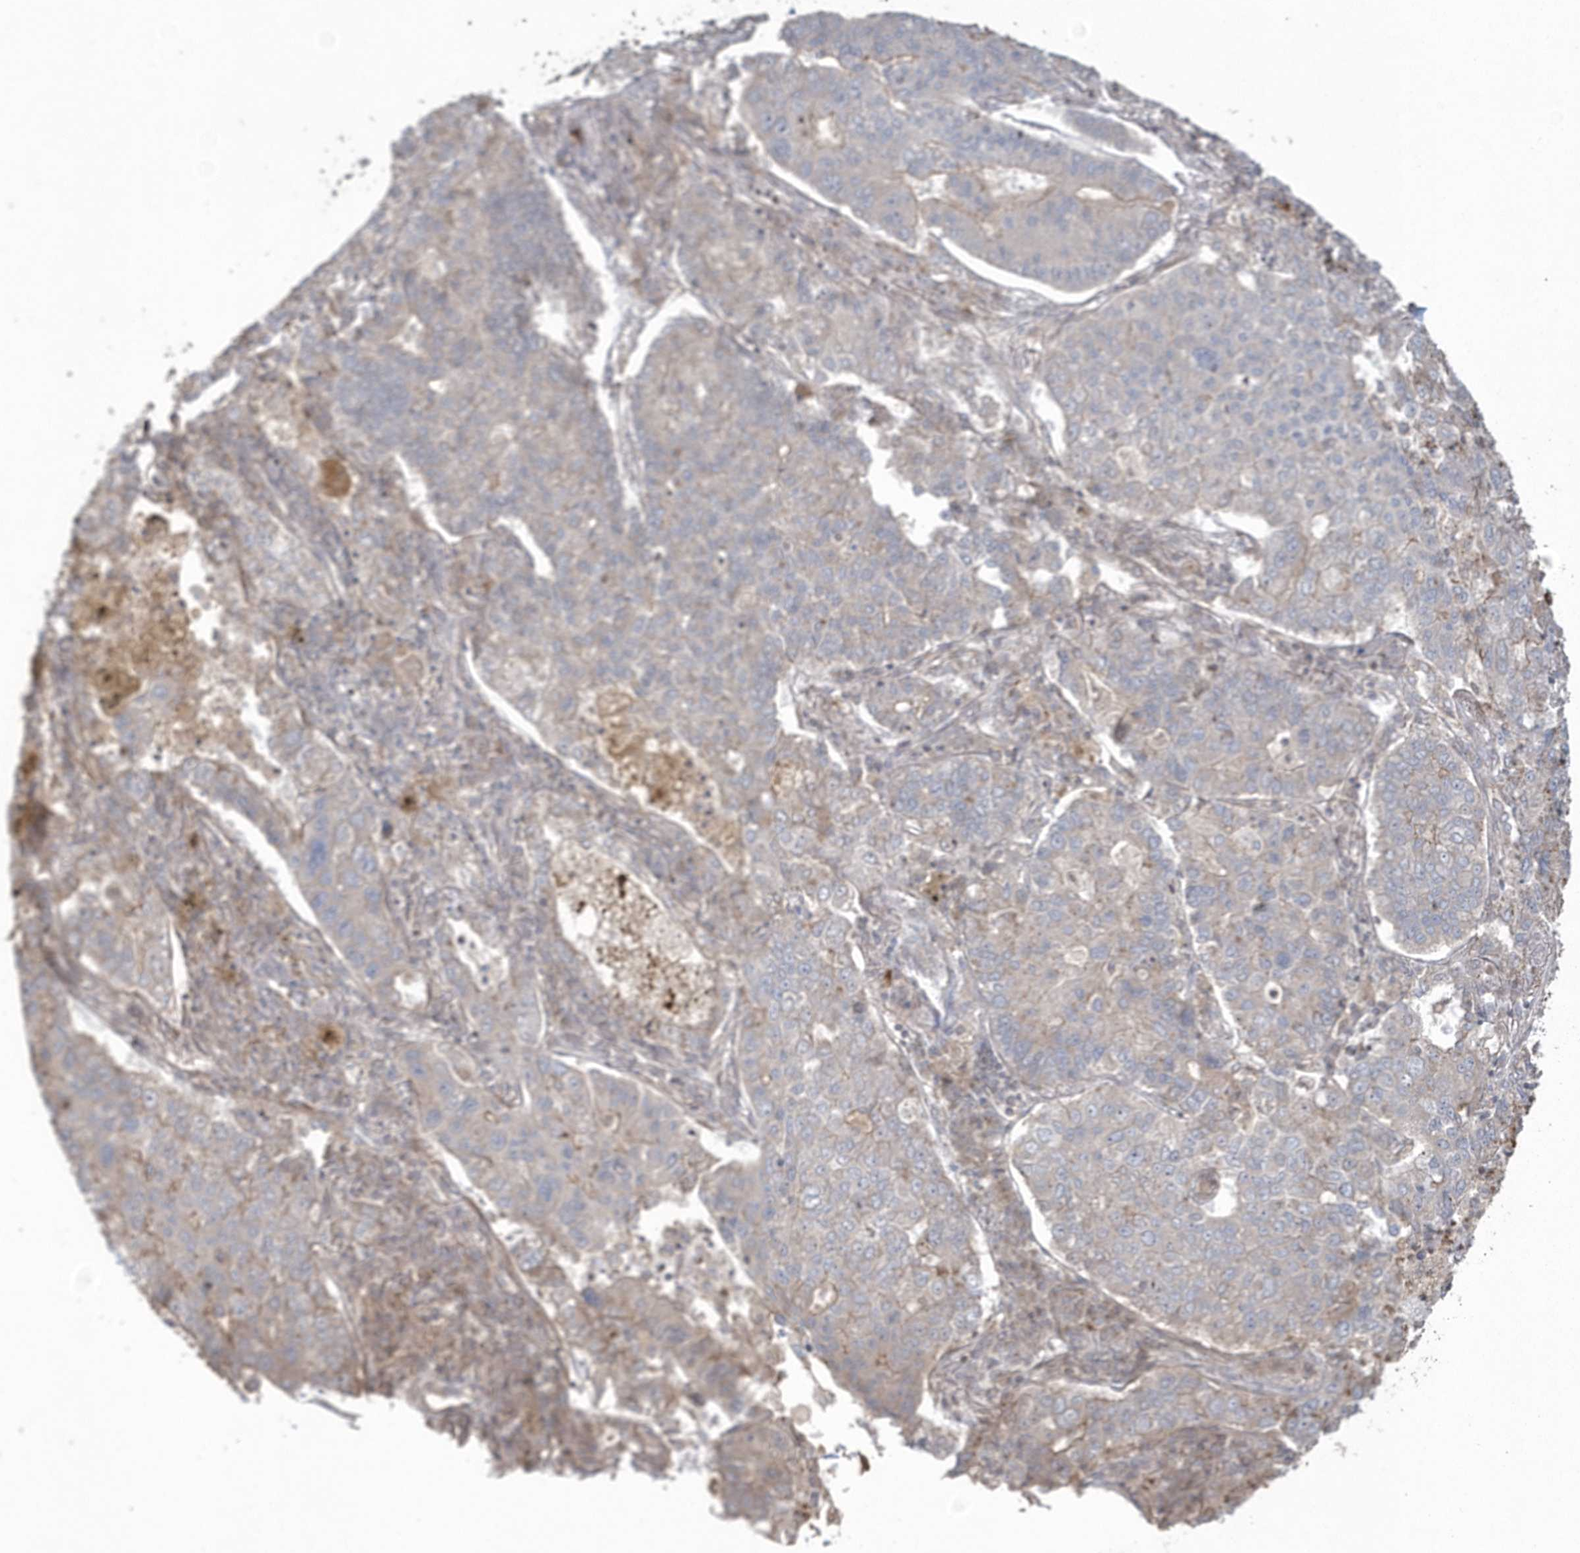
{"staining": {"intensity": "negative", "quantity": "none", "location": "none"}, "tissue": "lung cancer", "cell_type": "Tumor cells", "image_type": "cancer", "snomed": [{"axis": "morphology", "description": "Adenocarcinoma, NOS"}, {"axis": "topography", "description": "Lung"}], "caption": "IHC of human adenocarcinoma (lung) shows no positivity in tumor cells.", "gene": "ARMC8", "patient": {"sex": "male", "age": 49}}